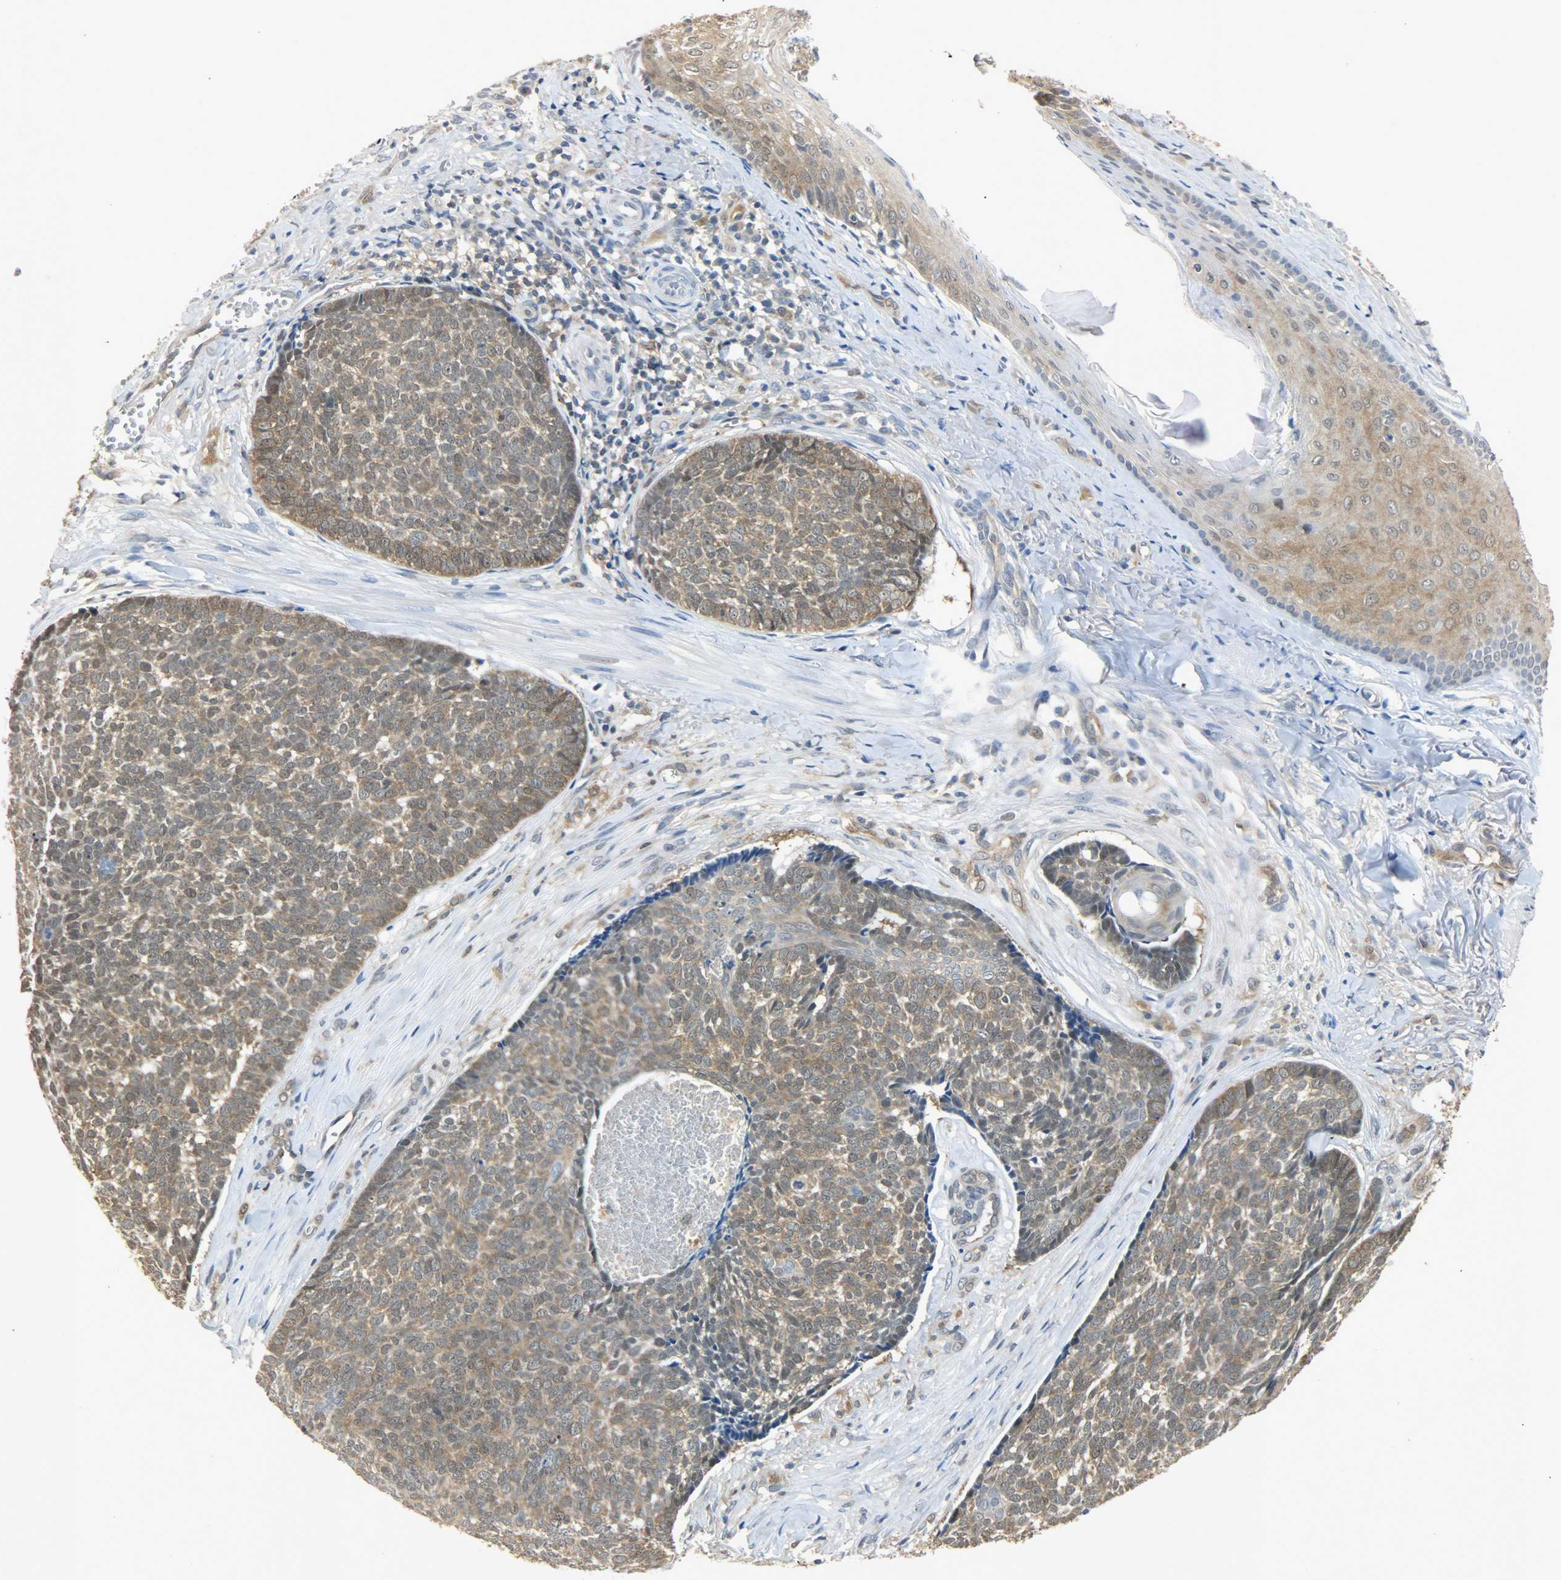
{"staining": {"intensity": "moderate", "quantity": ">75%", "location": "cytoplasmic/membranous,nuclear"}, "tissue": "skin cancer", "cell_type": "Tumor cells", "image_type": "cancer", "snomed": [{"axis": "morphology", "description": "Basal cell carcinoma"}, {"axis": "topography", "description": "Skin"}], "caption": "Immunohistochemical staining of human skin cancer (basal cell carcinoma) demonstrates moderate cytoplasmic/membranous and nuclear protein expression in approximately >75% of tumor cells.", "gene": "EIF4EBP1", "patient": {"sex": "male", "age": 84}}